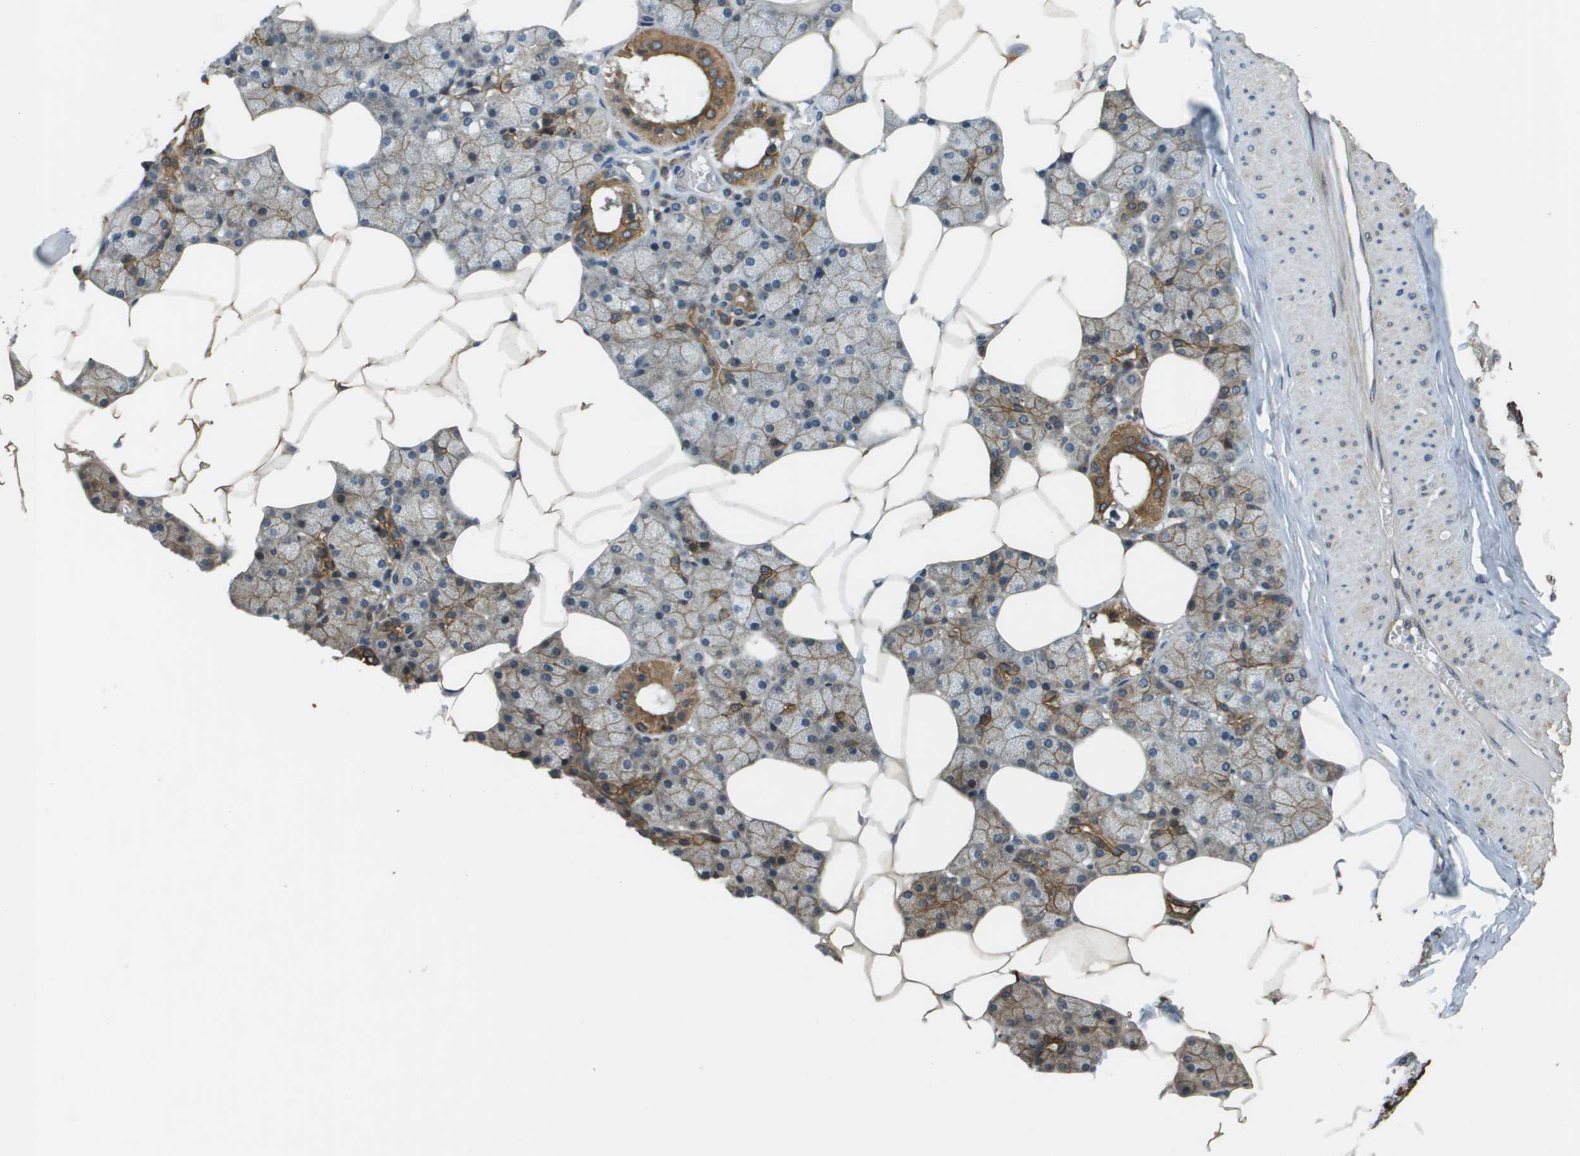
{"staining": {"intensity": "moderate", "quantity": ">75%", "location": "cytoplasmic/membranous"}, "tissue": "salivary gland", "cell_type": "Glandular cells", "image_type": "normal", "snomed": [{"axis": "morphology", "description": "Normal tissue, NOS"}, {"axis": "topography", "description": "Salivary gland"}], "caption": "This image exhibits immunohistochemistry (IHC) staining of benign human salivary gland, with medium moderate cytoplasmic/membranous staining in approximately >75% of glandular cells.", "gene": "CDKN2C", "patient": {"sex": "male", "age": 62}}